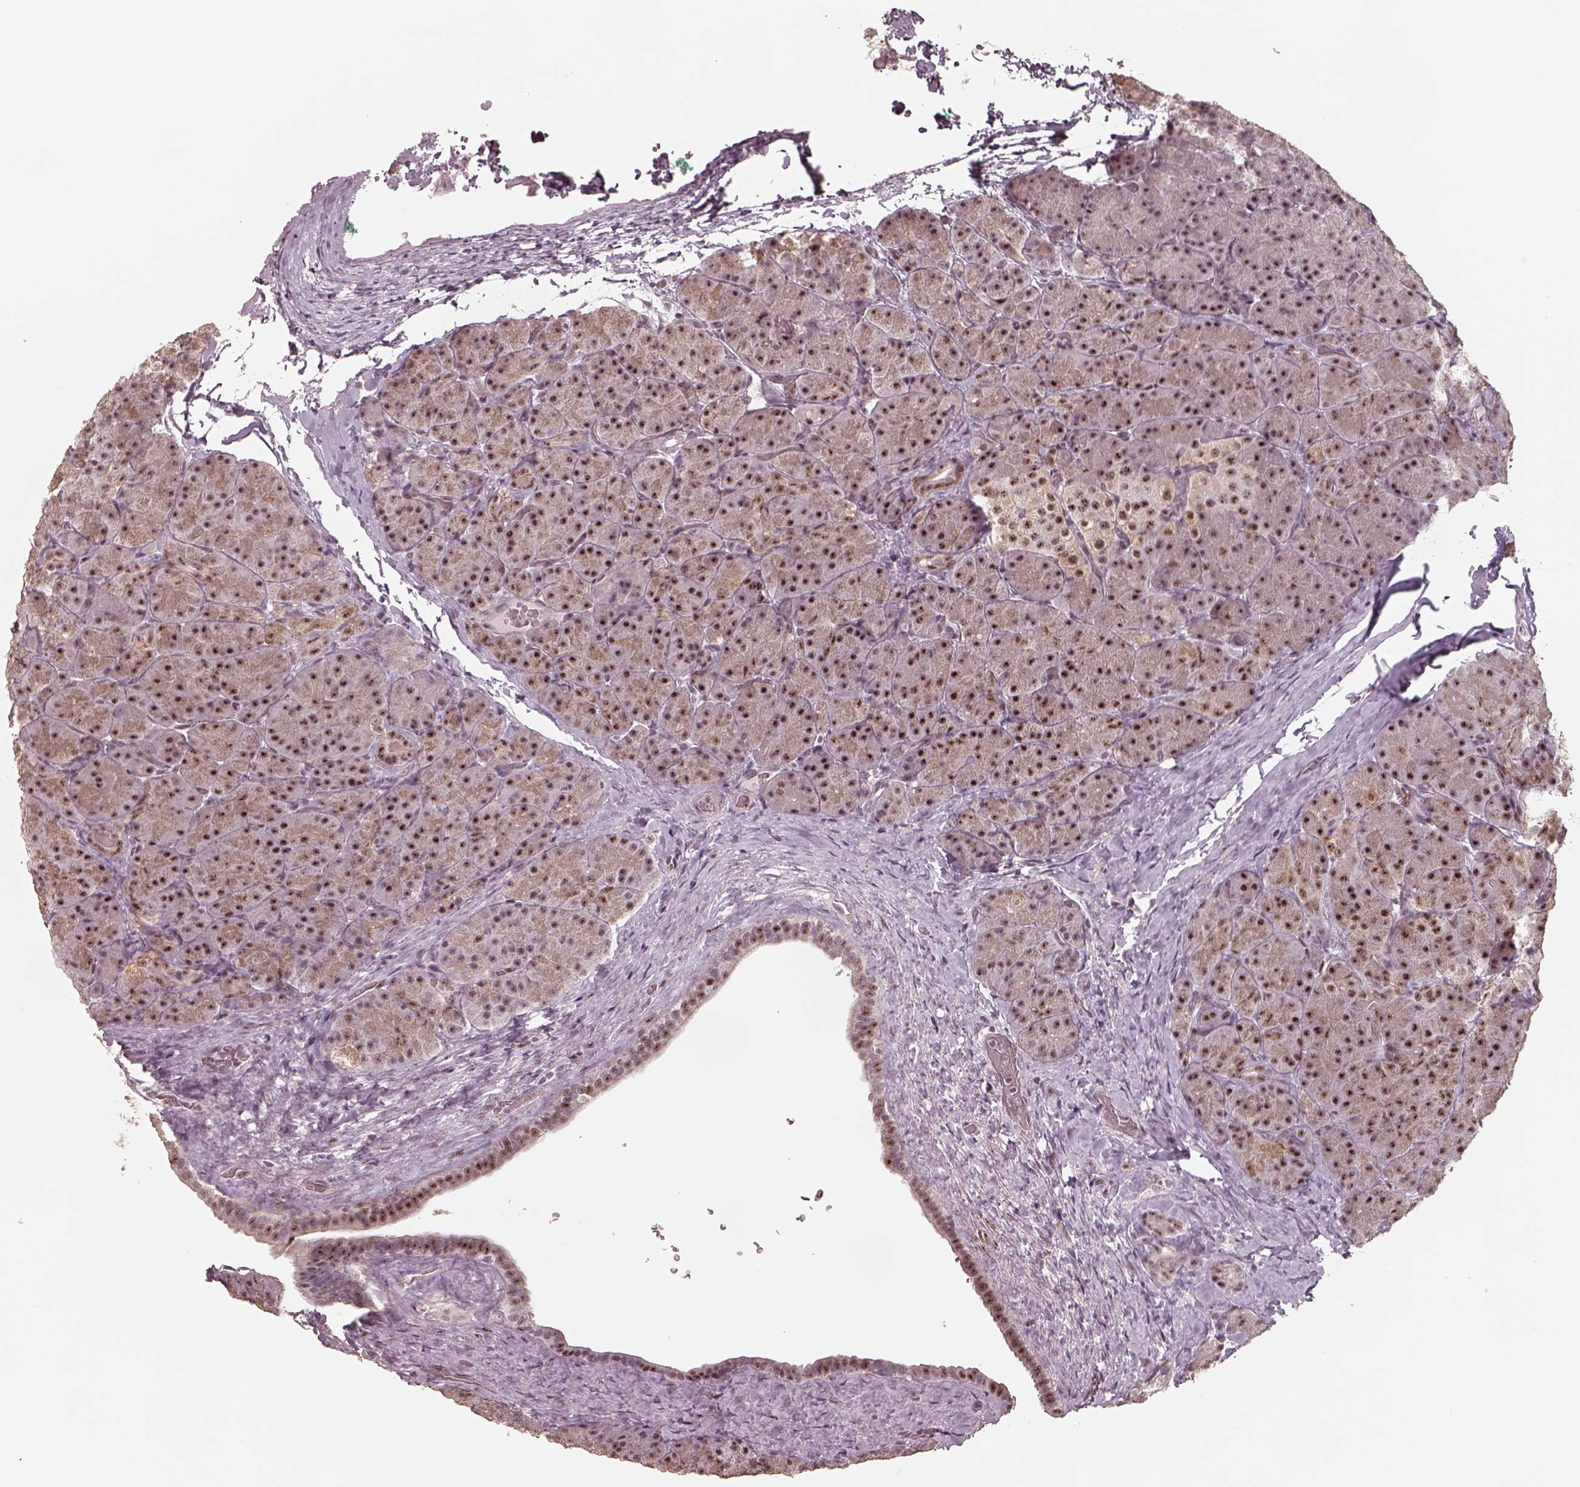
{"staining": {"intensity": "strong", "quantity": ">75%", "location": "nuclear"}, "tissue": "pancreas", "cell_type": "Exocrine glandular cells", "image_type": "normal", "snomed": [{"axis": "morphology", "description": "Normal tissue, NOS"}, {"axis": "topography", "description": "Pancreas"}], "caption": "Brown immunohistochemical staining in normal pancreas demonstrates strong nuclear expression in approximately >75% of exocrine glandular cells. Nuclei are stained in blue.", "gene": "ATXN7L3", "patient": {"sex": "male", "age": 57}}